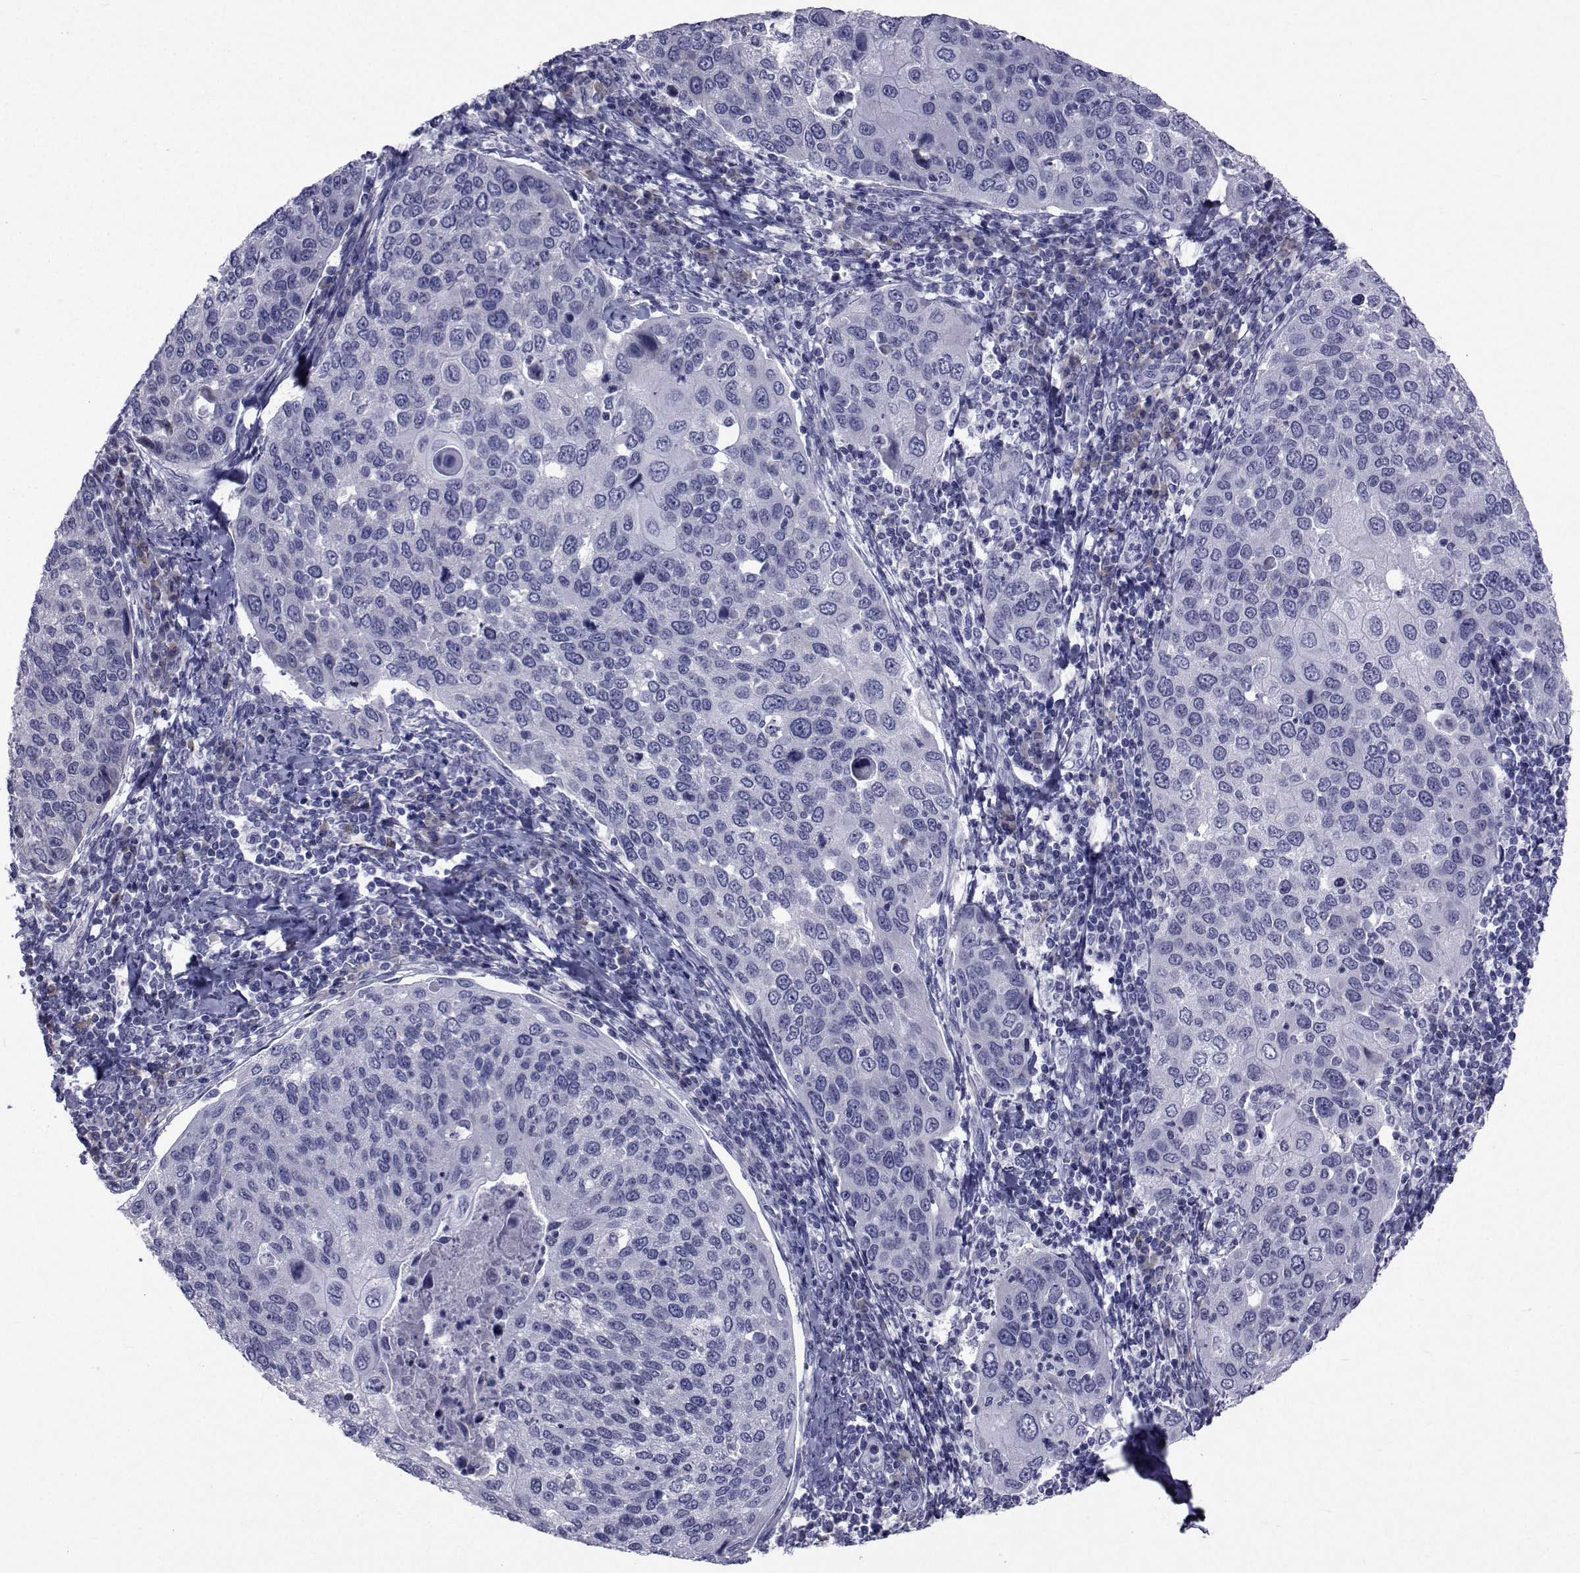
{"staining": {"intensity": "negative", "quantity": "none", "location": "none"}, "tissue": "cervical cancer", "cell_type": "Tumor cells", "image_type": "cancer", "snomed": [{"axis": "morphology", "description": "Squamous cell carcinoma, NOS"}, {"axis": "topography", "description": "Cervix"}], "caption": "A high-resolution photomicrograph shows immunohistochemistry (IHC) staining of cervical cancer (squamous cell carcinoma), which shows no significant staining in tumor cells.", "gene": "ROPN1", "patient": {"sex": "female", "age": 54}}